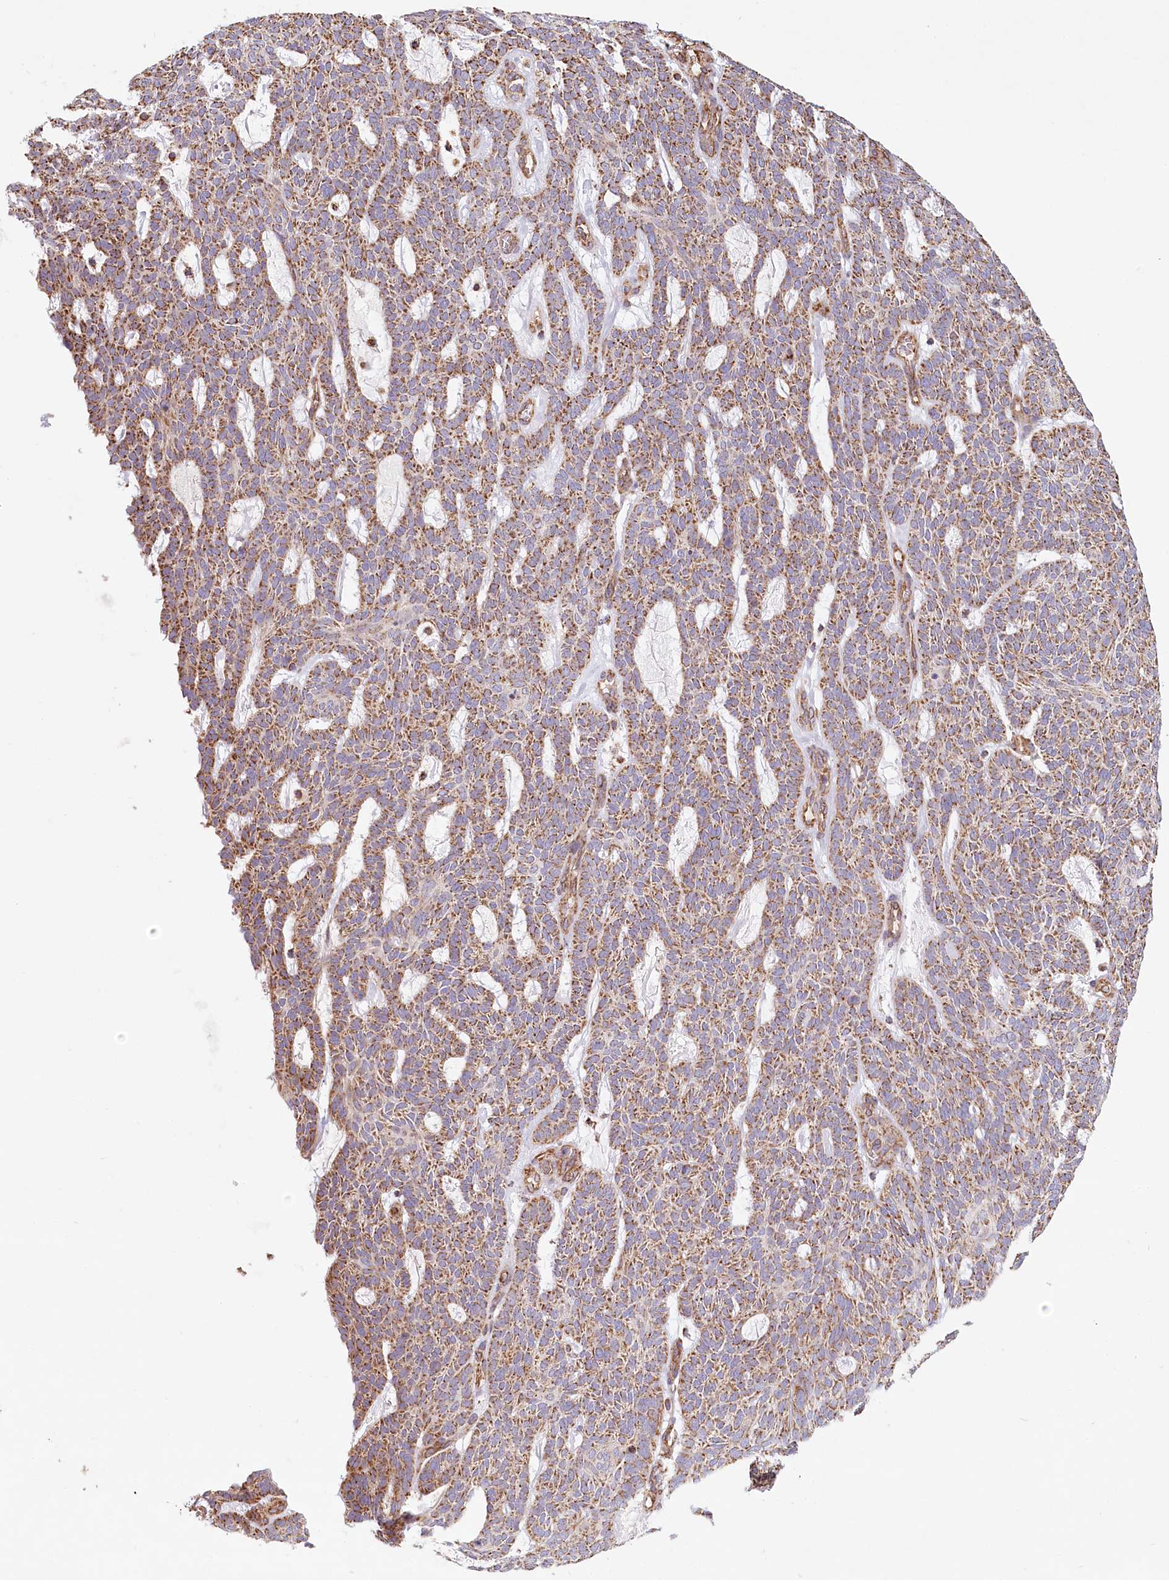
{"staining": {"intensity": "moderate", "quantity": ">75%", "location": "cytoplasmic/membranous"}, "tissue": "skin cancer", "cell_type": "Tumor cells", "image_type": "cancer", "snomed": [{"axis": "morphology", "description": "Squamous cell carcinoma, NOS"}, {"axis": "topography", "description": "Skin"}], "caption": "Brown immunohistochemical staining in skin cancer displays moderate cytoplasmic/membranous expression in approximately >75% of tumor cells.", "gene": "UMPS", "patient": {"sex": "female", "age": 90}}